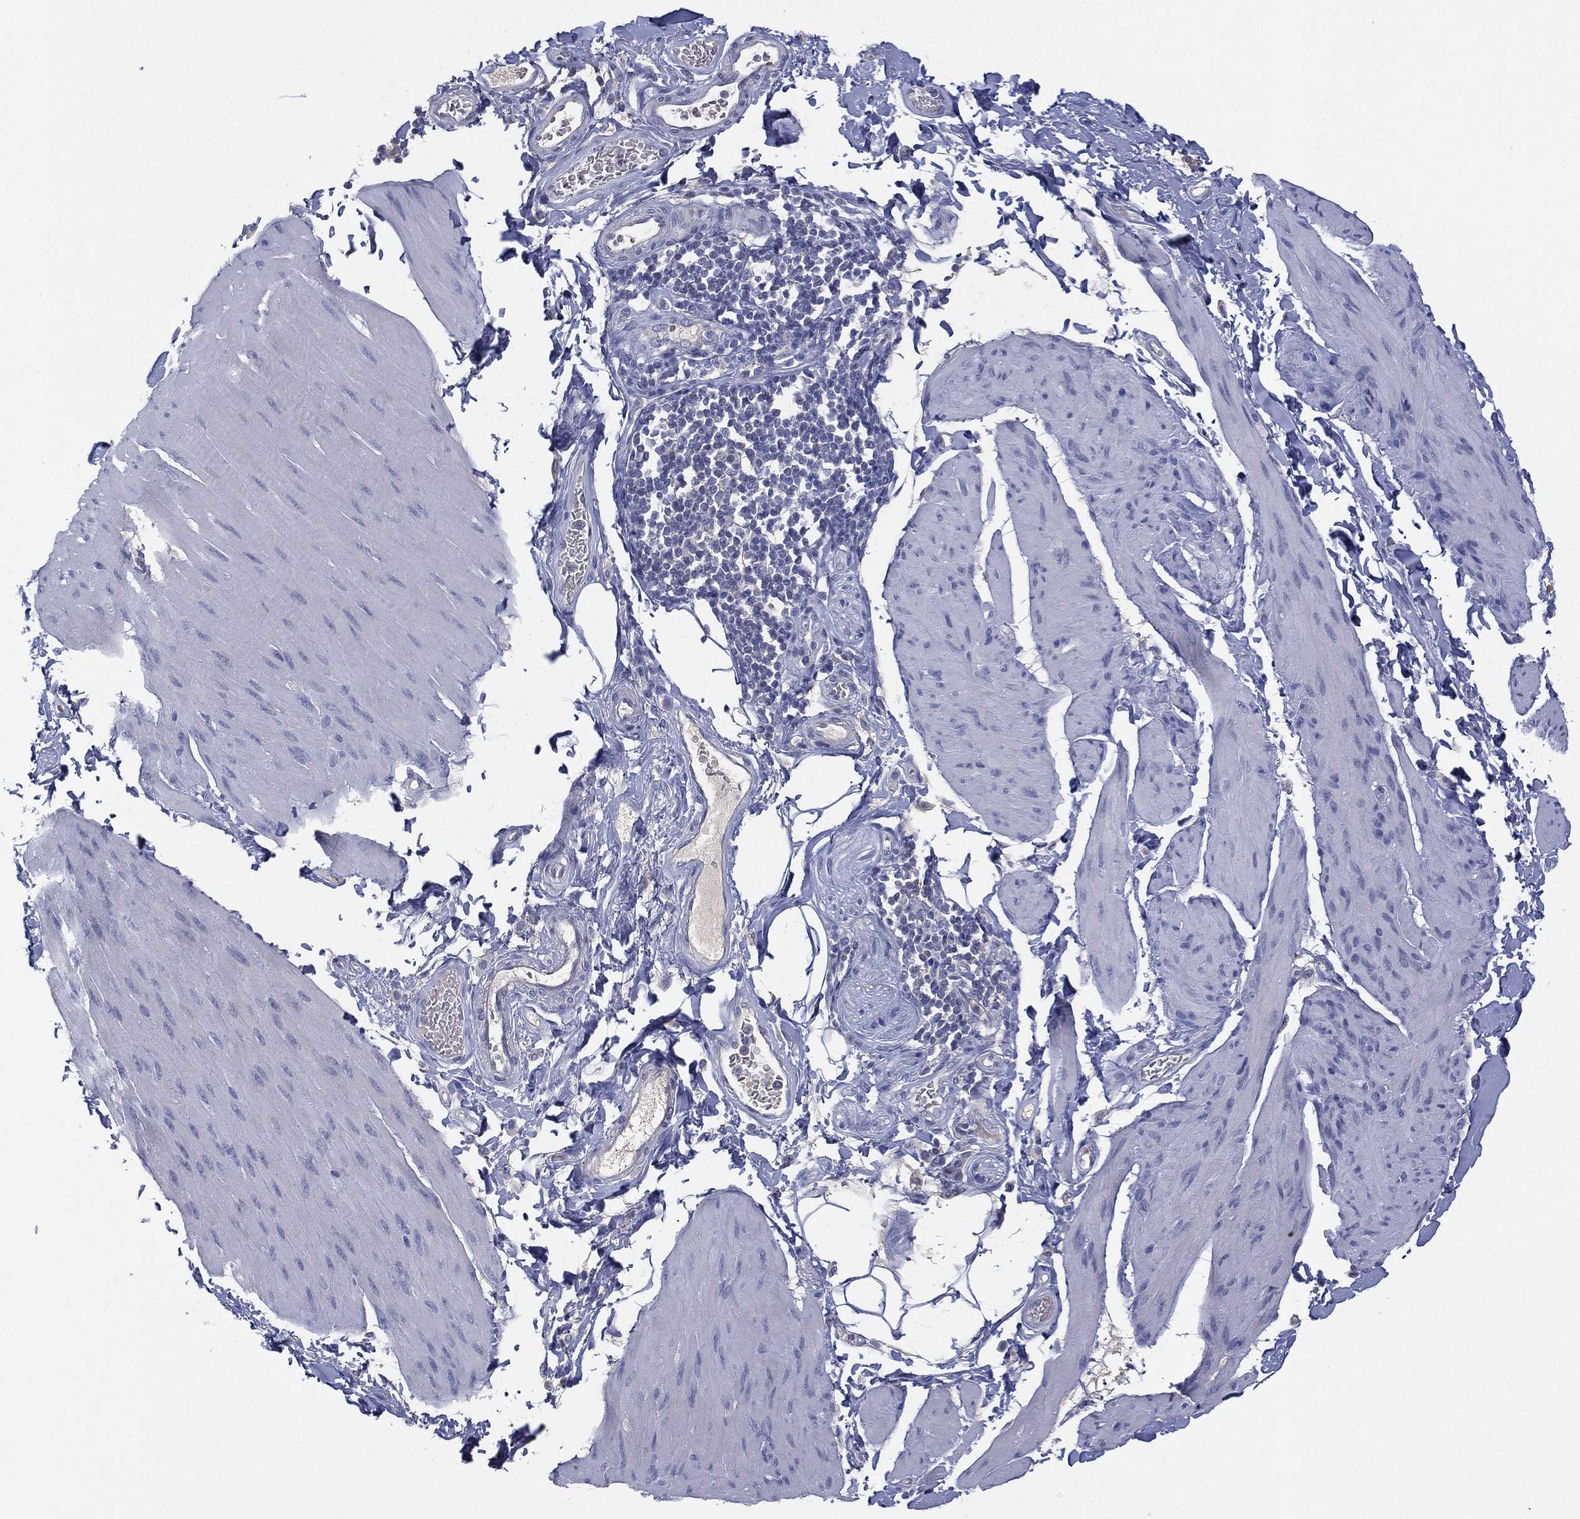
{"staining": {"intensity": "negative", "quantity": "none", "location": "none"}, "tissue": "smooth muscle", "cell_type": "Smooth muscle cells", "image_type": "normal", "snomed": [{"axis": "morphology", "description": "Normal tissue, NOS"}, {"axis": "topography", "description": "Adipose tissue"}, {"axis": "topography", "description": "Smooth muscle"}, {"axis": "topography", "description": "Peripheral nerve tissue"}], "caption": "Image shows no significant protein expression in smooth muscle cells of normal smooth muscle.", "gene": "CYP2D6", "patient": {"sex": "male", "age": 83}}